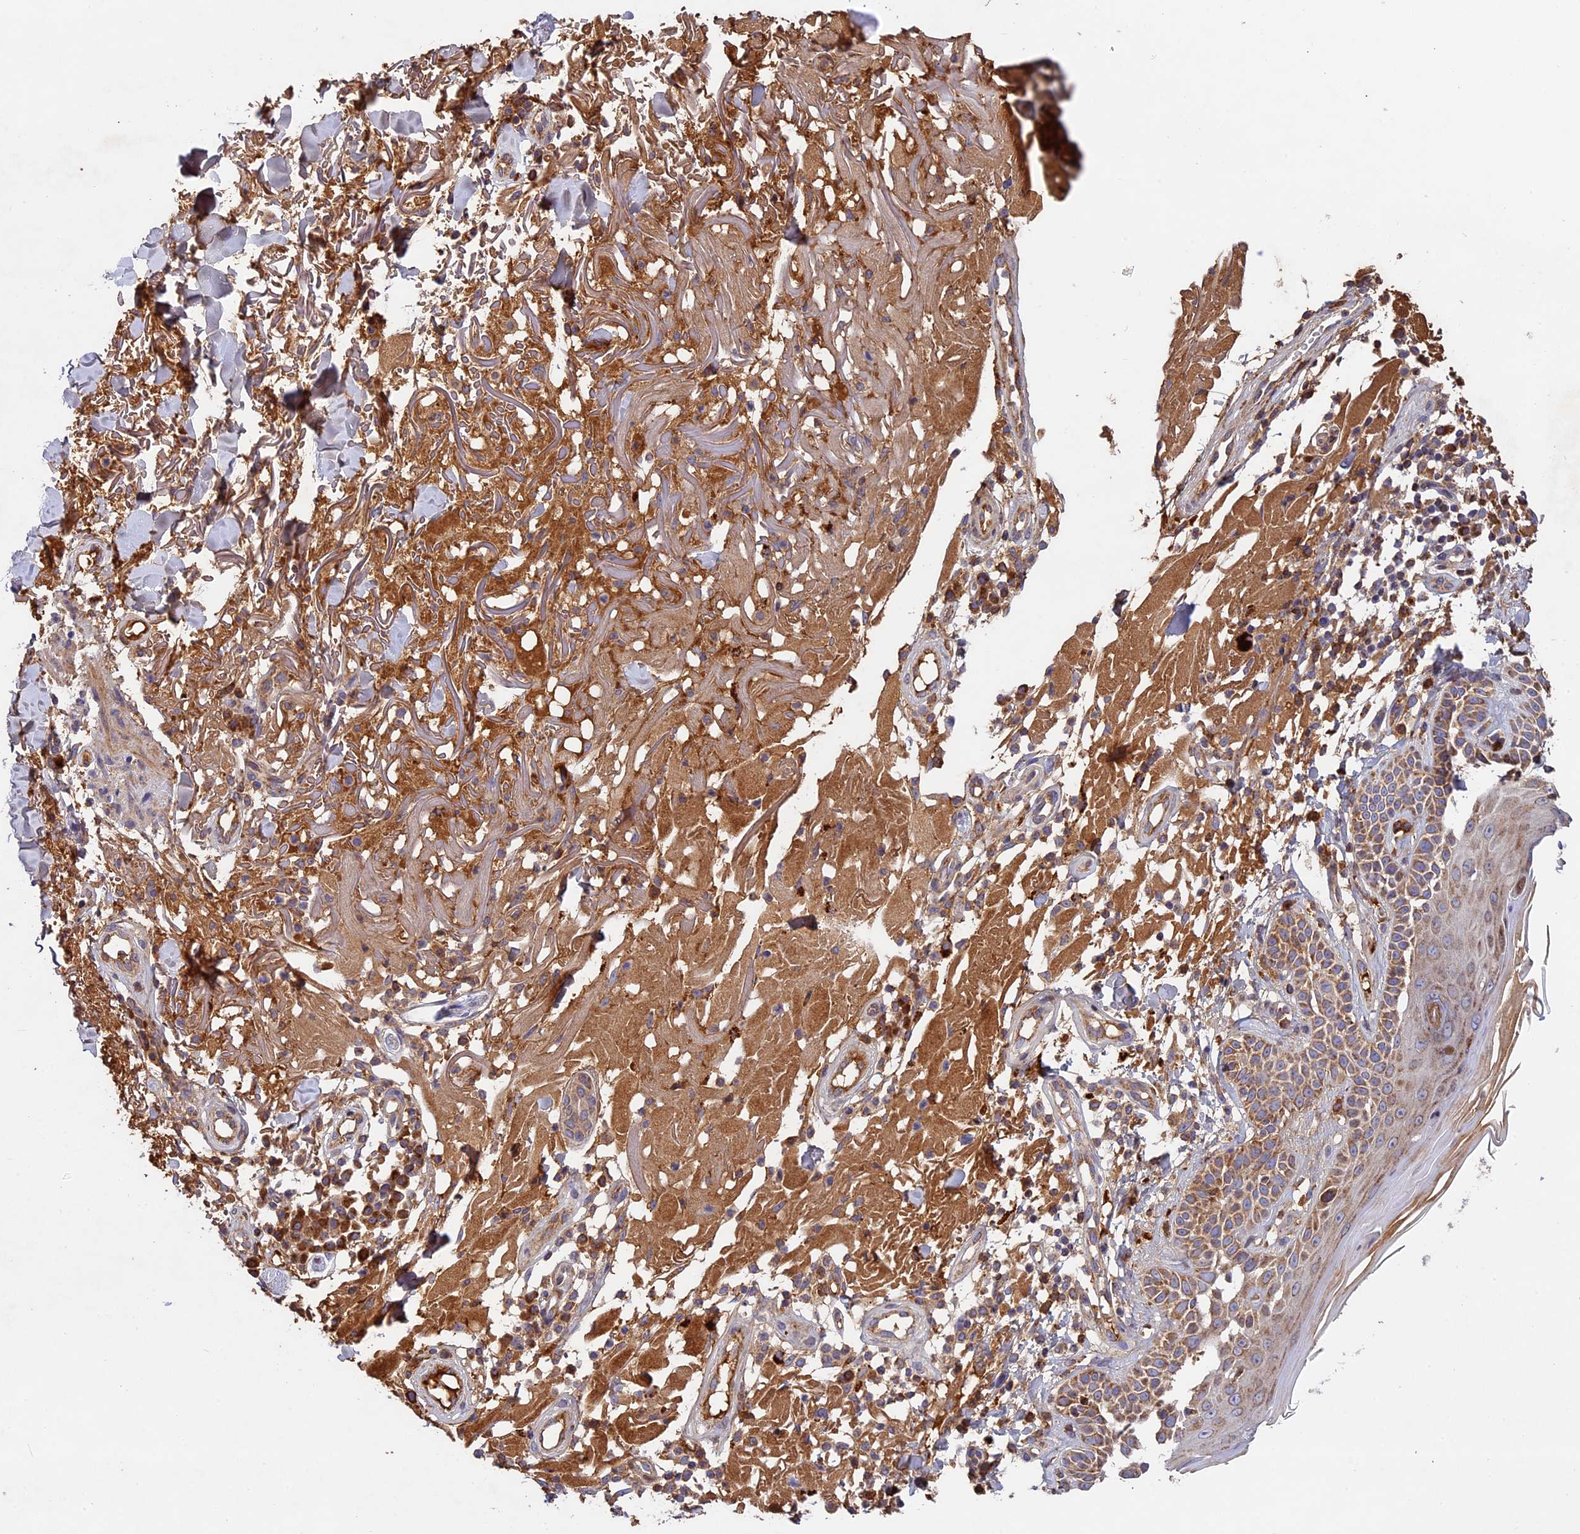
{"staining": {"intensity": "moderate", "quantity": ">75%", "location": "cytoplasmic/membranous"}, "tissue": "skin cancer", "cell_type": "Tumor cells", "image_type": "cancer", "snomed": [{"axis": "morphology", "description": "Normal tissue, NOS"}, {"axis": "morphology", "description": "Basal cell carcinoma"}, {"axis": "topography", "description": "Skin"}], "caption": "There is medium levels of moderate cytoplasmic/membranous staining in tumor cells of basal cell carcinoma (skin), as demonstrated by immunohistochemical staining (brown color).", "gene": "OCEL1", "patient": {"sex": "male", "age": 93}}